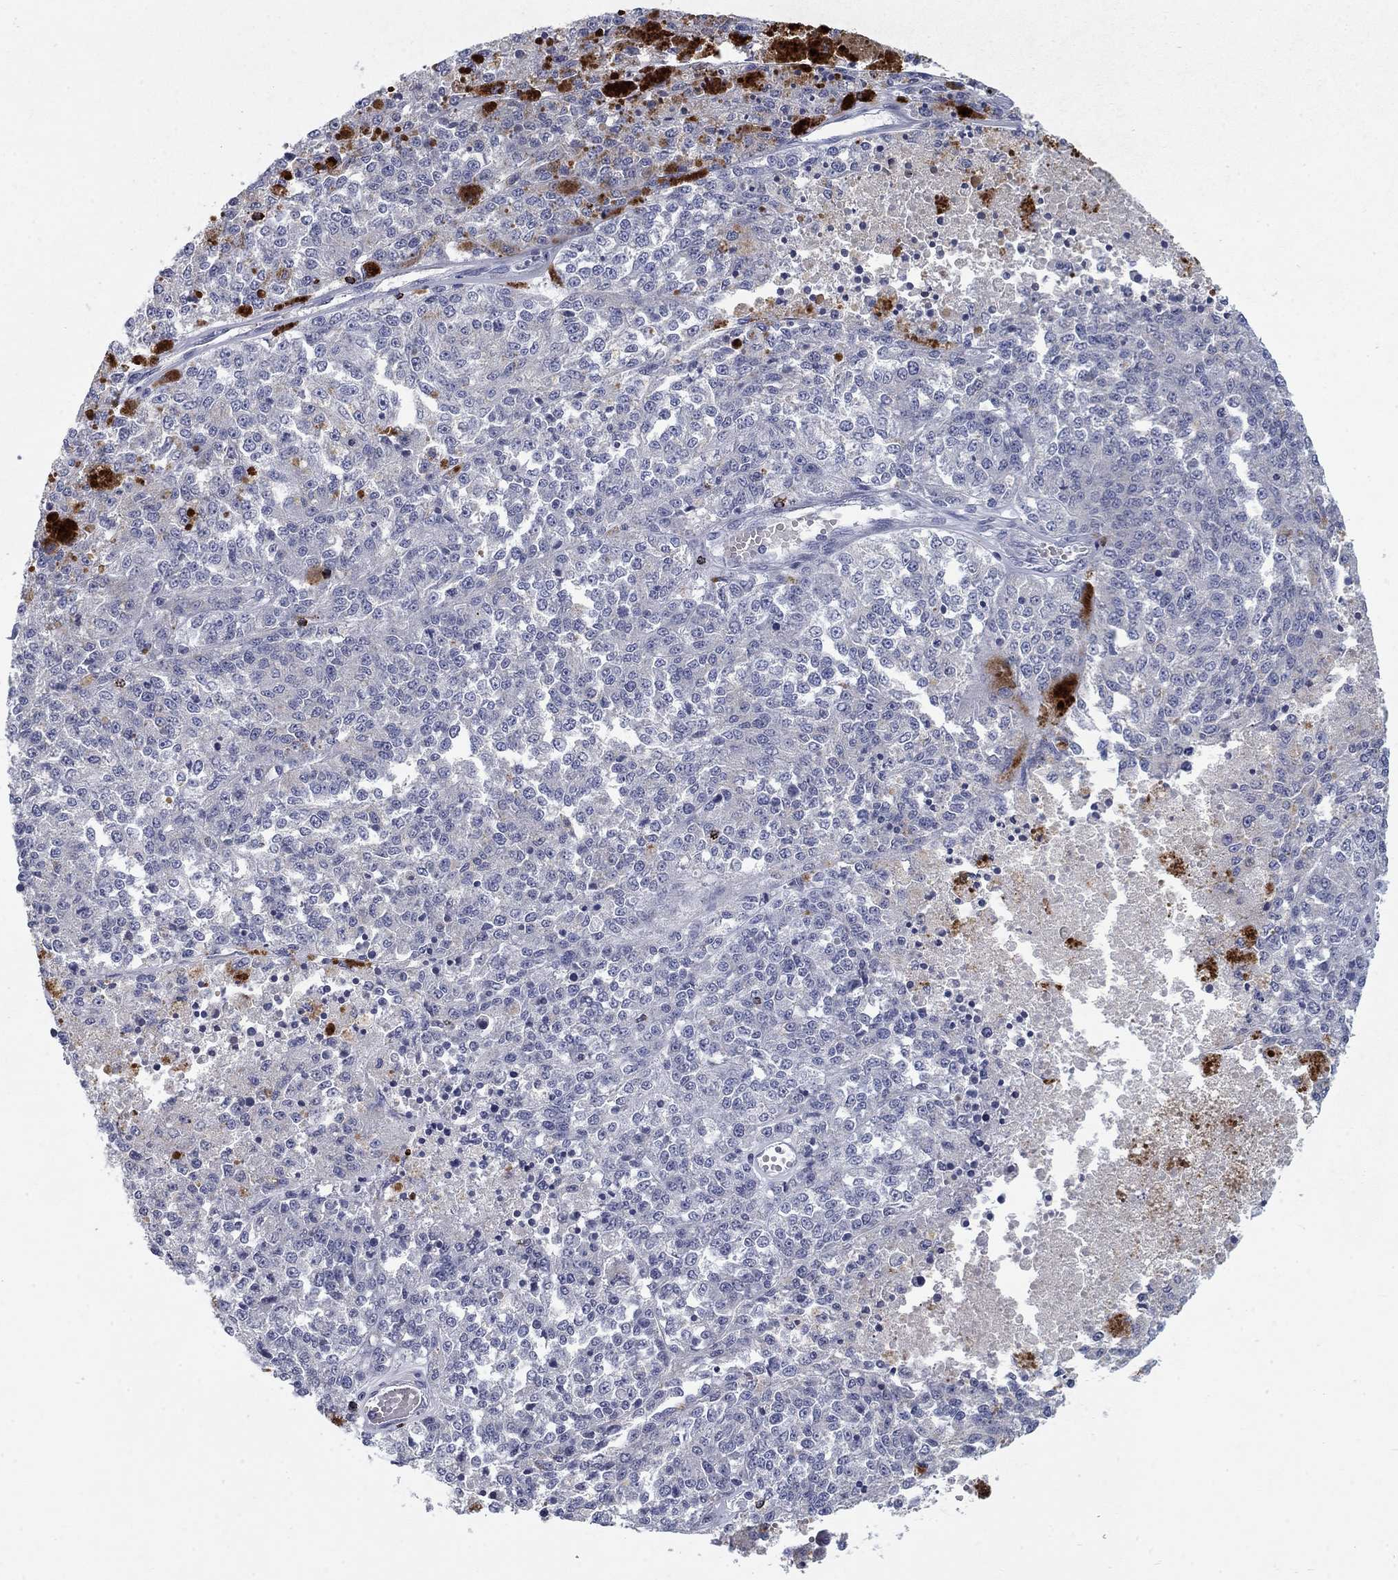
{"staining": {"intensity": "negative", "quantity": "none", "location": "none"}, "tissue": "melanoma", "cell_type": "Tumor cells", "image_type": "cancer", "snomed": [{"axis": "morphology", "description": "Malignant melanoma, Metastatic site"}, {"axis": "topography", "description": "Lymph node"}], "caption": "High magnification brightfield microscopy of malignant melanoma (metastatic site) stained with DAB (brown) and counterstained with hematoxylin (blue): tumor cells show no significant positivity.", "gene": "GZMA", "patient": {"sex": "female", "age": 64}}